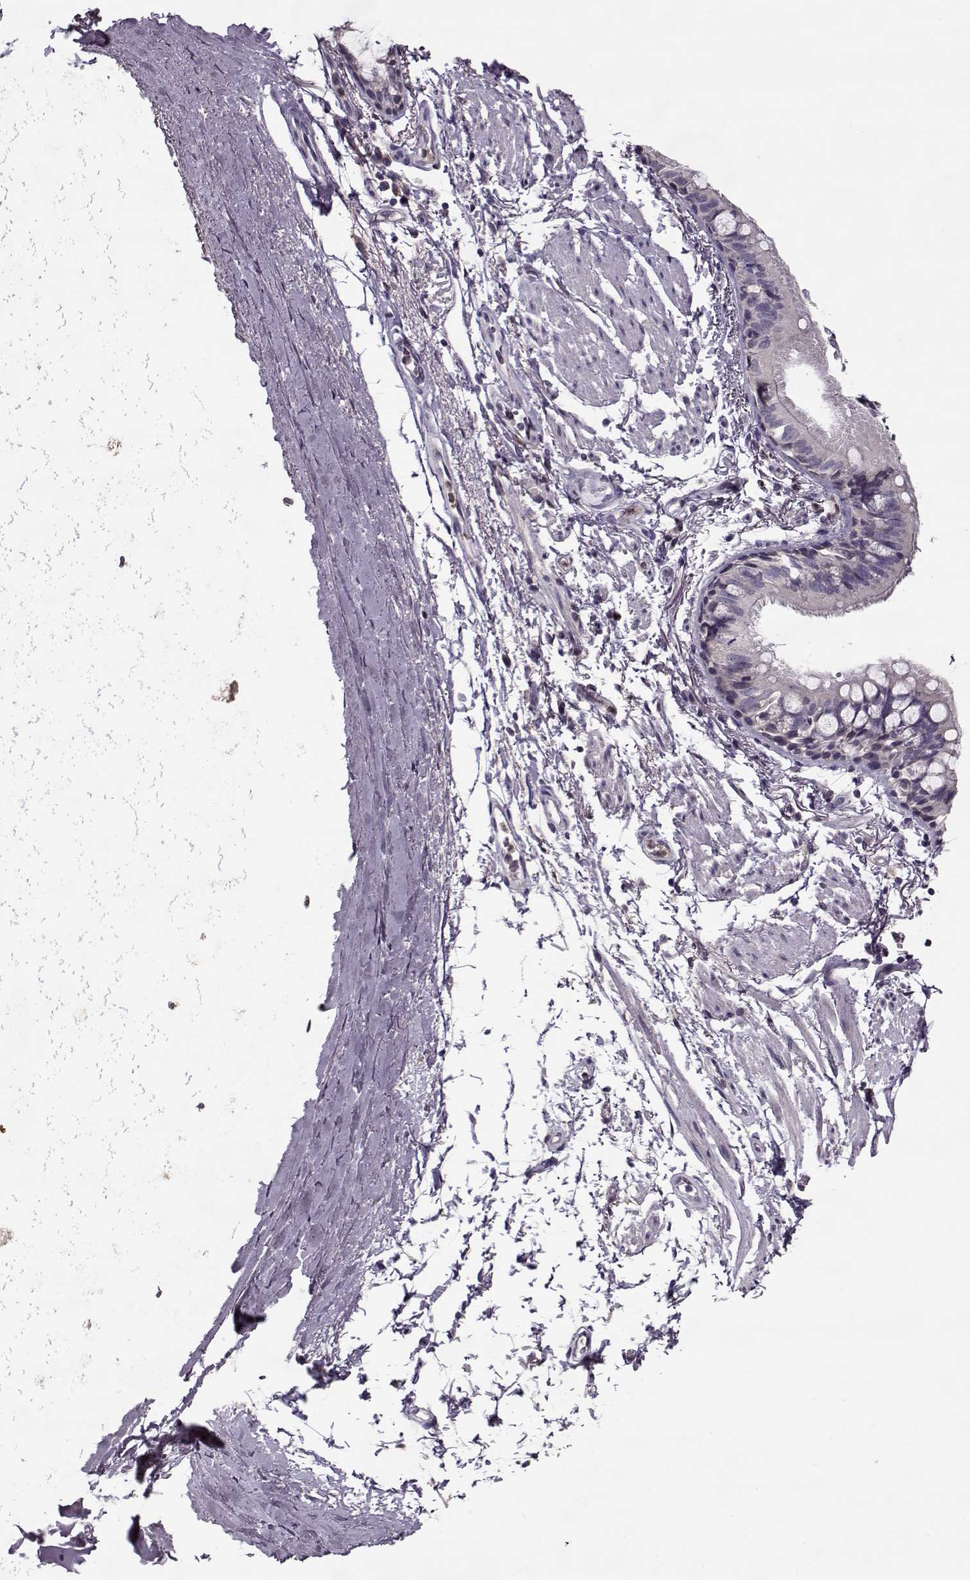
{"staining": {"intensity": "negative", "quantity": "none", "location": "none"}, "tissue": "bronchus", "cell_type": "Respiratory epithelial cells", "image_type": "normal", "snomed": [{"axis": "morphology", "description": "Normal tissue, NOS"}, {"axis": "topography", "description": "Lymph node"}, {"axis": "topography", "description": "Bronchus"}], "caption": "Photomicrograph shows no significant protein positivity in respiratory epithelial cells of unremarkable bronchus. The staining was performed using DAB (3,3'-diaminobenzidine) to visualize the protein expression in brown, while the nuclei were stained in blue with hematoxylin (Magnification: 20x).", "gene": "ACOT11", "patient": {"sex": "female", "age": 70}}